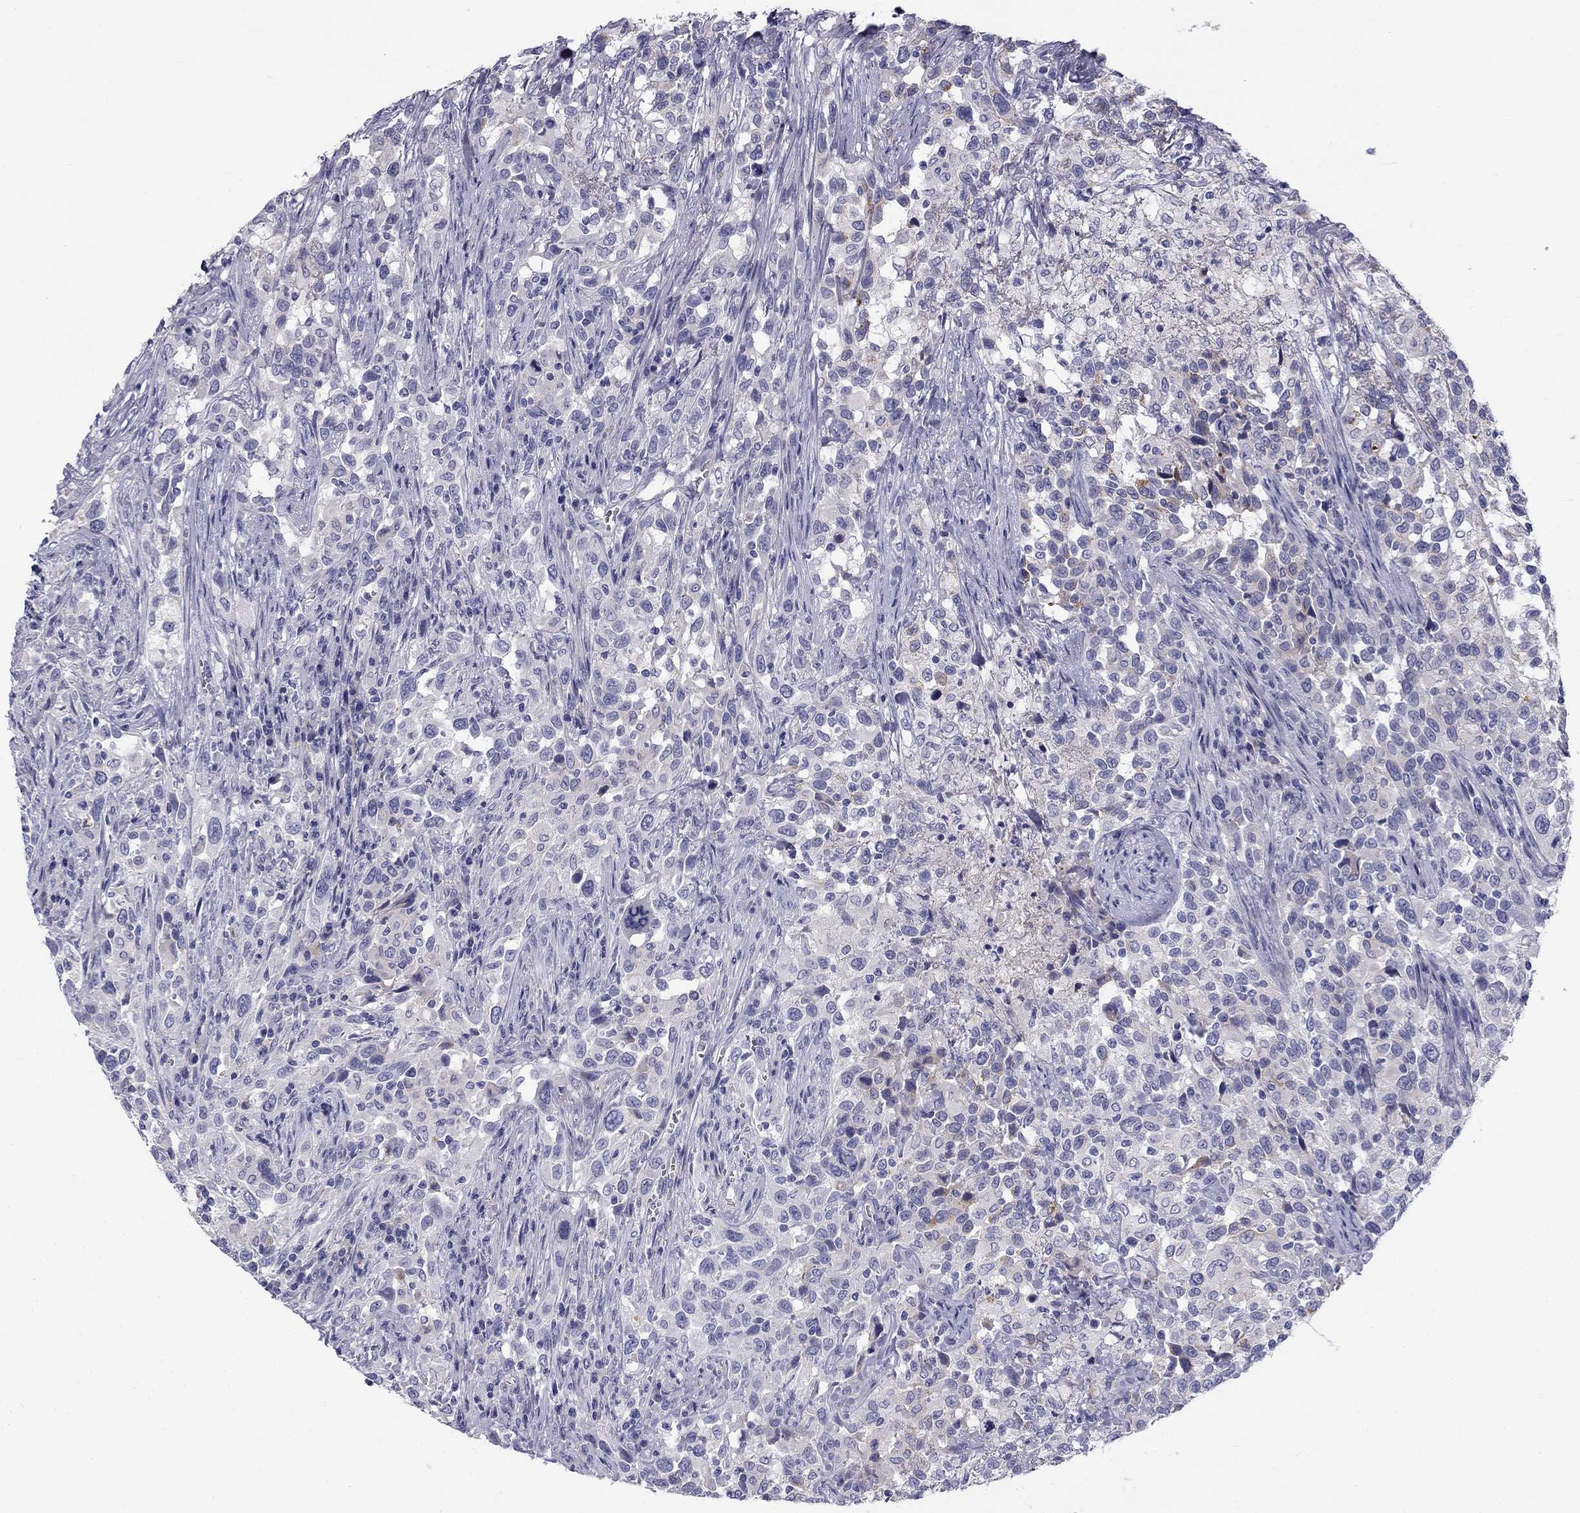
{"staining": {"intensity": "negative", "quantity": "none", "location": "none"}, "tissue": "urothelial cancer", "cell_type": "Tumor cells", "image_type": "cancer", "snomed": [{"axis": "morphology", "description": "Urothelial carcinoma, NOS"}, {"axis": "morphology", "description": "Urothelial carcinoma, High grade"}, {"axis": "topography", "description": "Urinary bladder"}], "caption": "A photomicrograph of human transitional cell carcinoma is negative for staining in tumor cells.", "gene": "CLPSL2", "patient": {"sex": "female", "age": 64}}